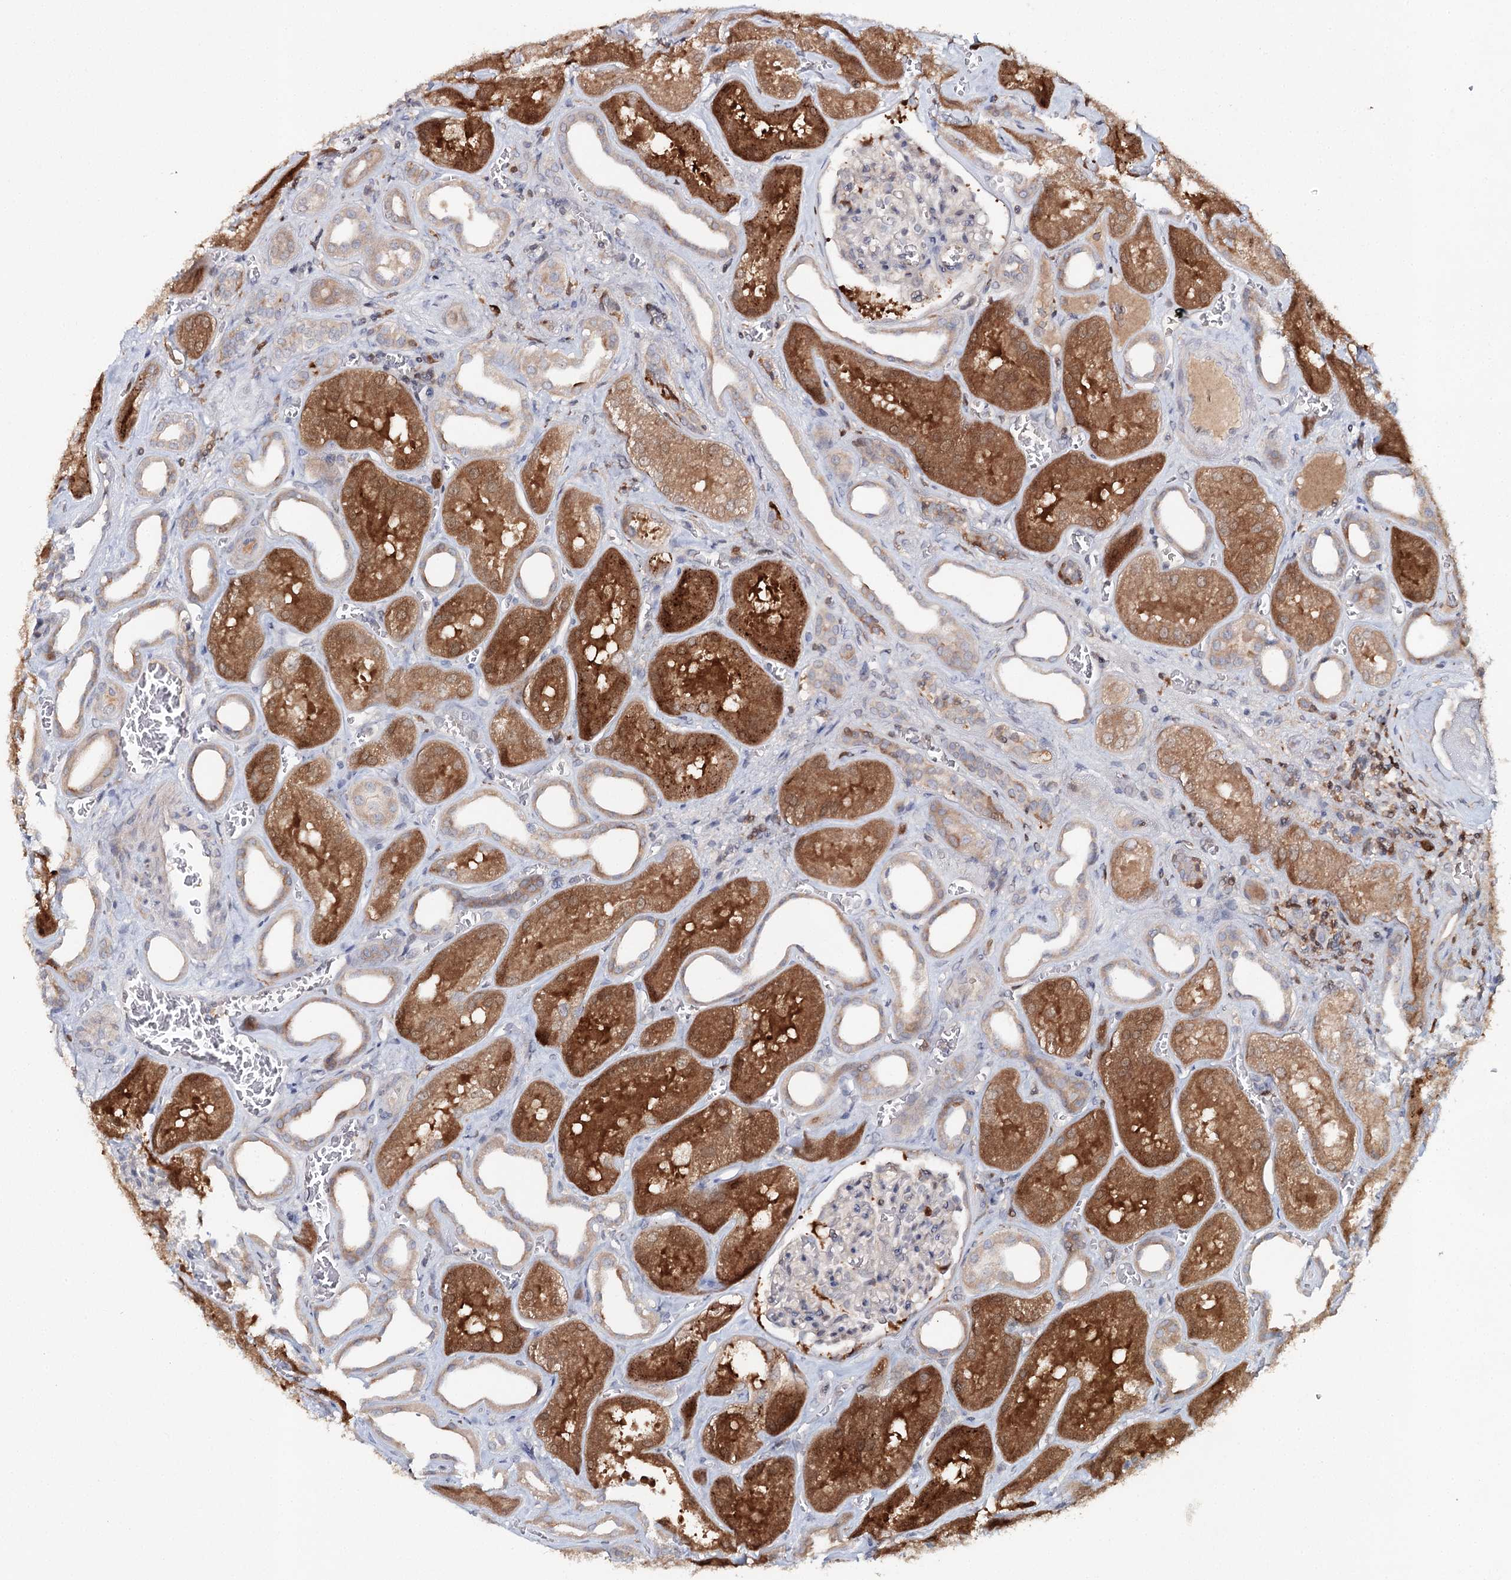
{"staining": {"intensity": "negative", "quantity": "none", "location": "none"}, "tissue": "kidney", "cell_type": "Cells in glomeruli", "image_type": "normal", "snomed": [{"axis": "morphology", "description": "Normal tissue, NOS"}, {"axis": "morphology", "description": "Adenocarcinoma, NOS"}, {"axis": "topography", "description": "Kidney"}], "caption": "Immunohistochemistry (IHC) of normal kidney displays no positivity in cells in glomeruli.", "gene": "SLC41A2", "patient": {"sex": "female", "age": 68}}